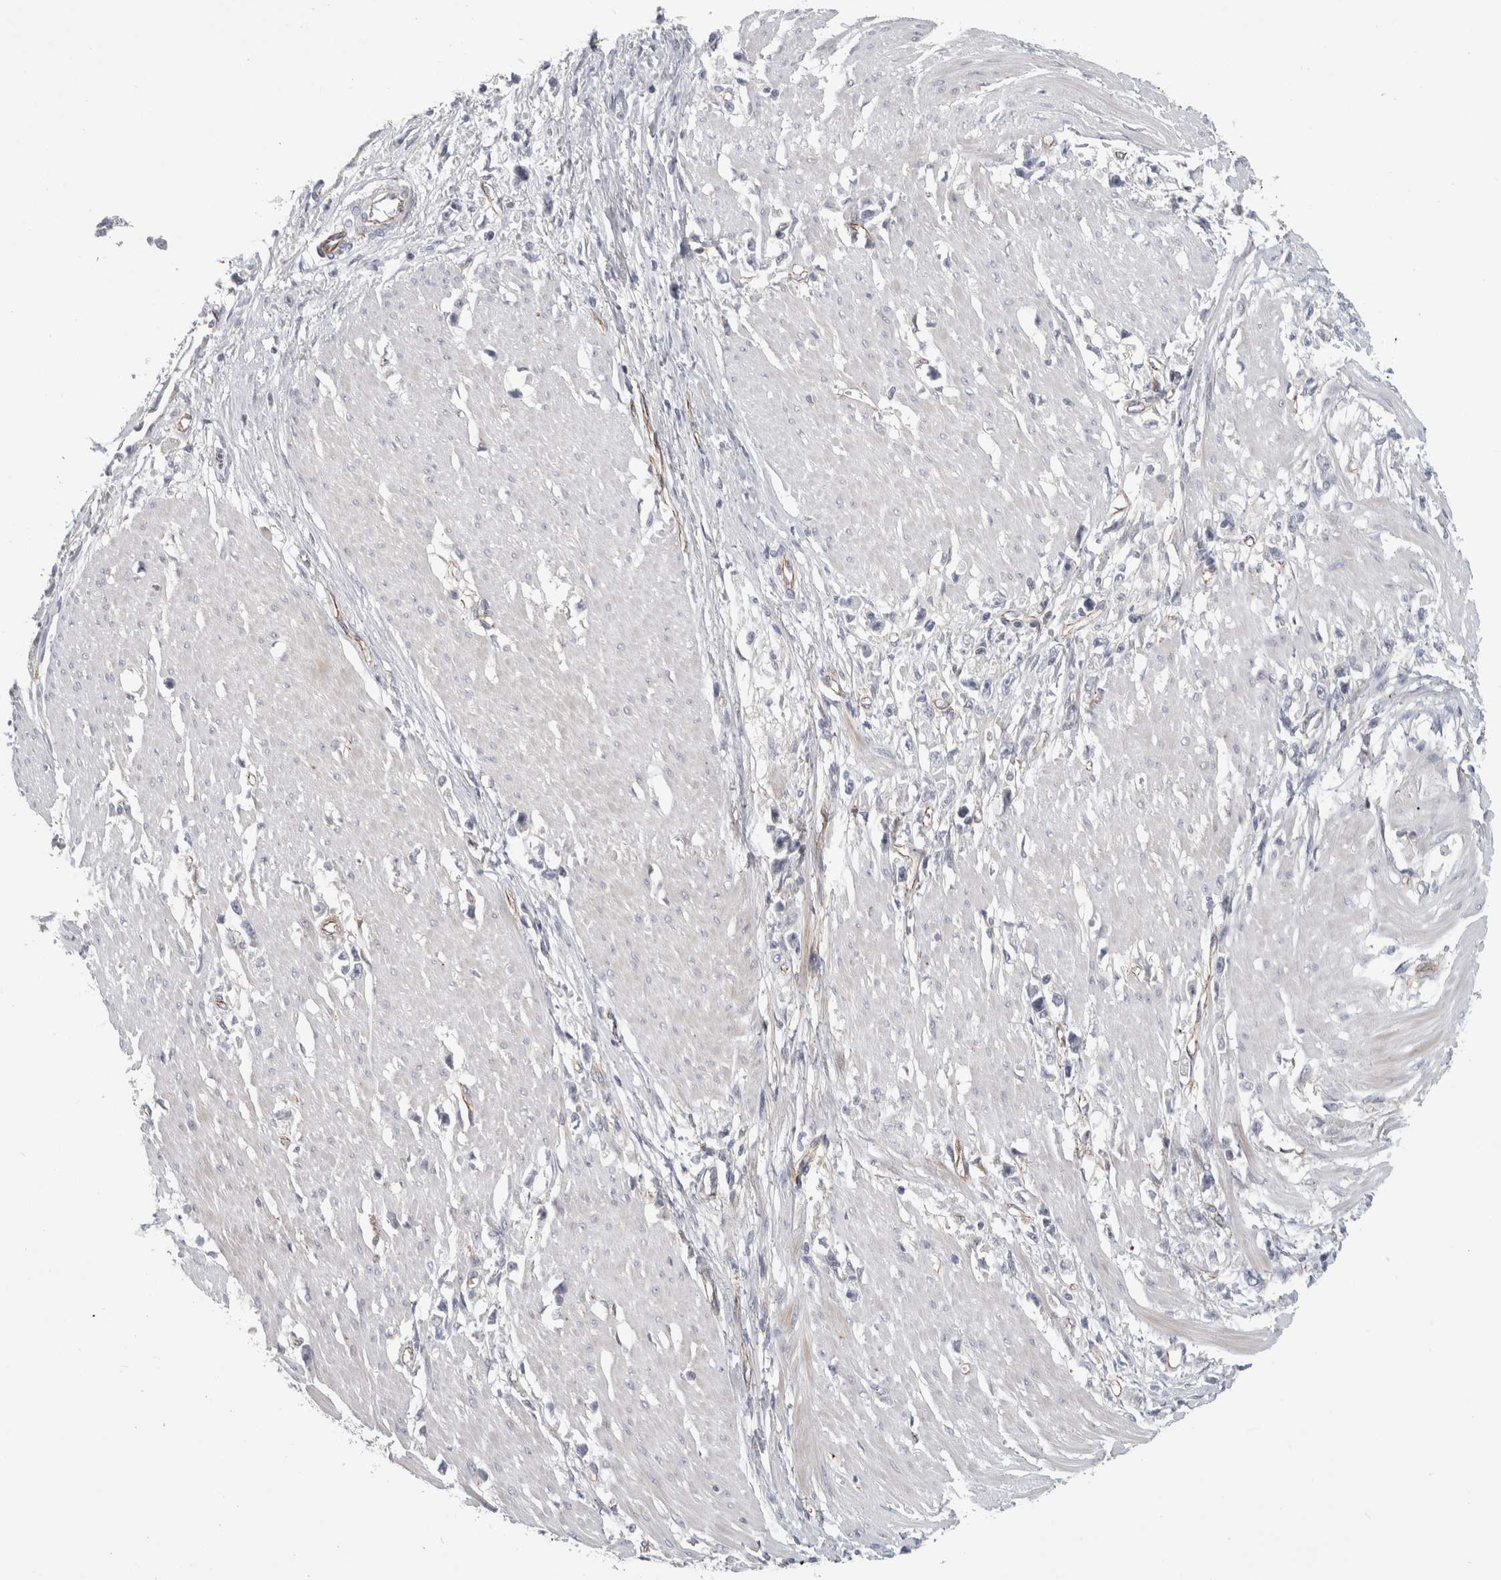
{"staining": {"intensity": "negative", "quantity": "none", "location": "none"}, "tissue": "stomach cancer", "cell_type": "Tumor cells", "image_type": "cancer", "snomed": [{"axis": "morphology", "description": "Adenocarcinoma, NOS"}, {"axis": "topography", "description": "Stomach"}], "caption": "Immunohistochemistry (IHC) of stomach cancer demonstrates no expression in tumor cells.", "gene": "ZNF862", "patient": {"sex": "female", "age": 59}}